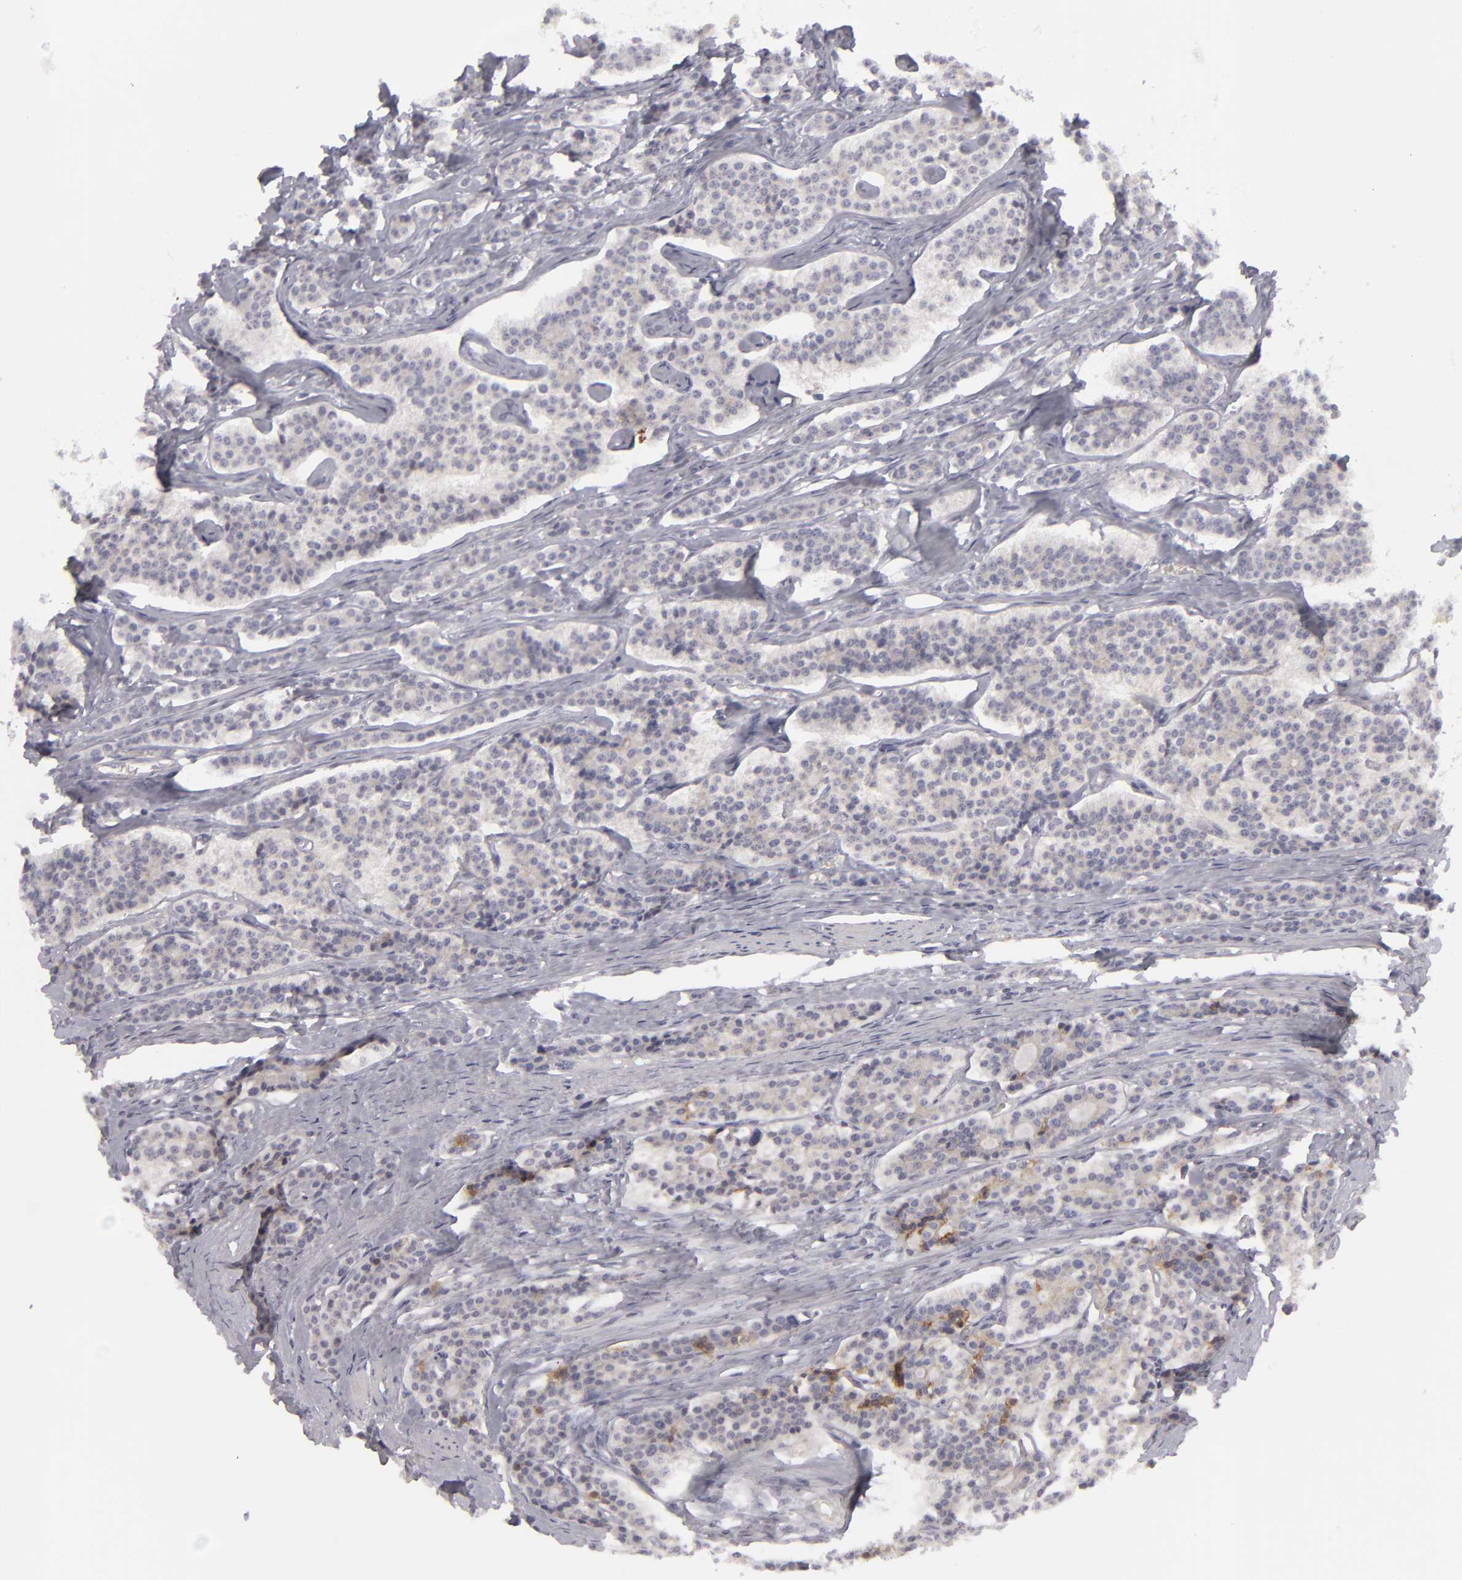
{"staining": {"intensity": "weak", "quantity": "25%-75%", "location": "cytoplasmic/membranous"}, "tissue": "carcinoid", "cell_type": "Tumor cells", "image_type": "cancer", "snomed": [{"axis": "morphology", "description": "Carcinoid, malignant, NOS"}, {"axis": "topography", "description": "Small intestine"}], "caption": "Tumor cells show low levels of weak cytoplasmic/membranous expression in about 25%-75% of cells in carcinoid (malignant). The staining was performed using DAB, with brown indicating positive protein expression. Nuclei are stained blue with hematoxylin.", "gene": "JUP", "patient": {"sex": "male", "age": 63}}